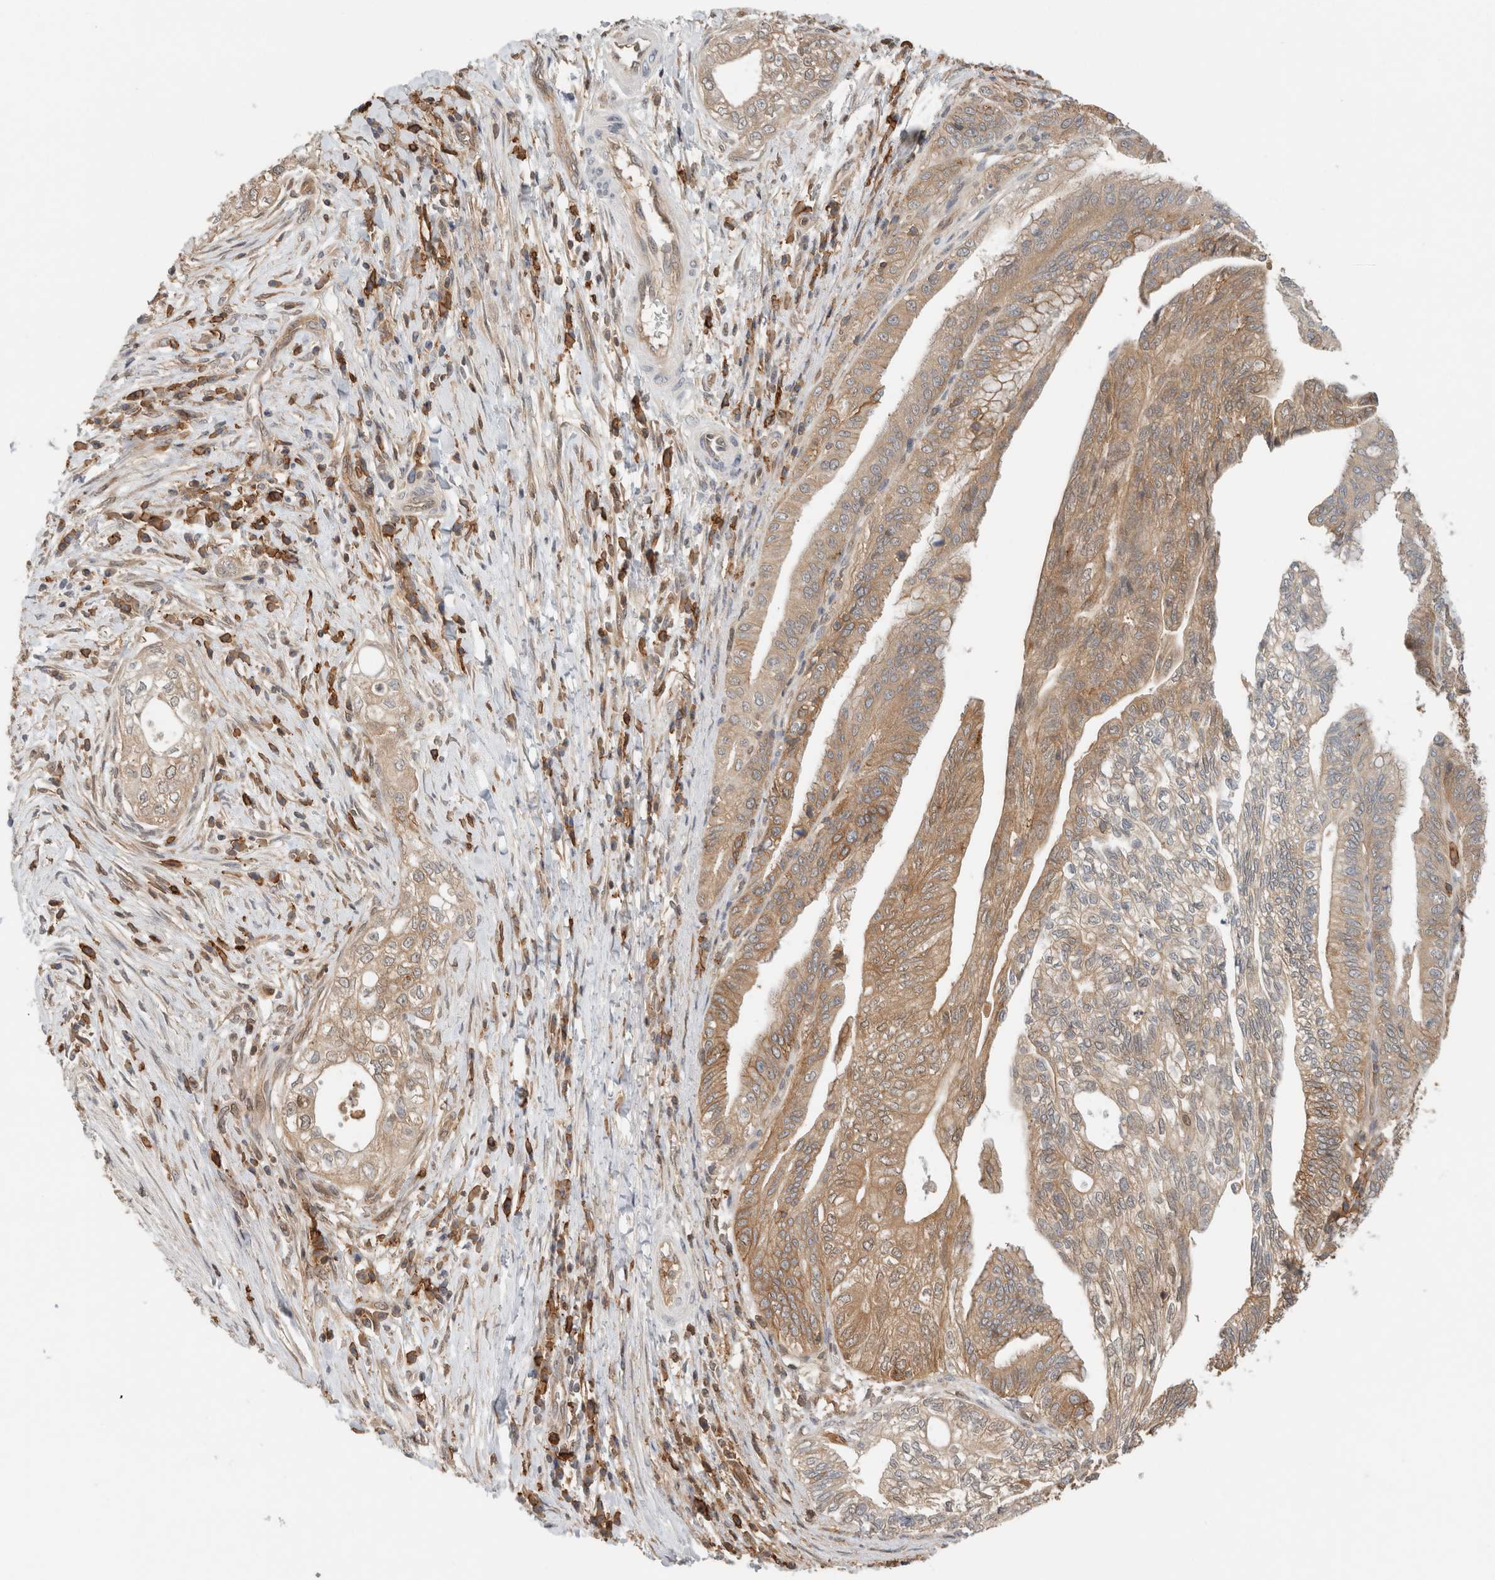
{"staining": {"intensity": "moderate", "quantity": ">75%", "location": "cytoplasmic/membranous"}, "tissue": "pancreatic cancer", "cell_type": "Tumor cells", "image_type": "cancer", "snomed": [{"axis": "morphology", "description": "Adenocarcinoma, NOS"}, {"axis": "topography", "description": "Pancreas"}], "caption": "The immunohistochemical stain highlights moderate cytoplasmic/membranous staining in tumor cells of pancreatic cancer (adenocarcinoma) tissue.", "gene": "PFDN4", "patient": {"sex": "male", "age": 72}}